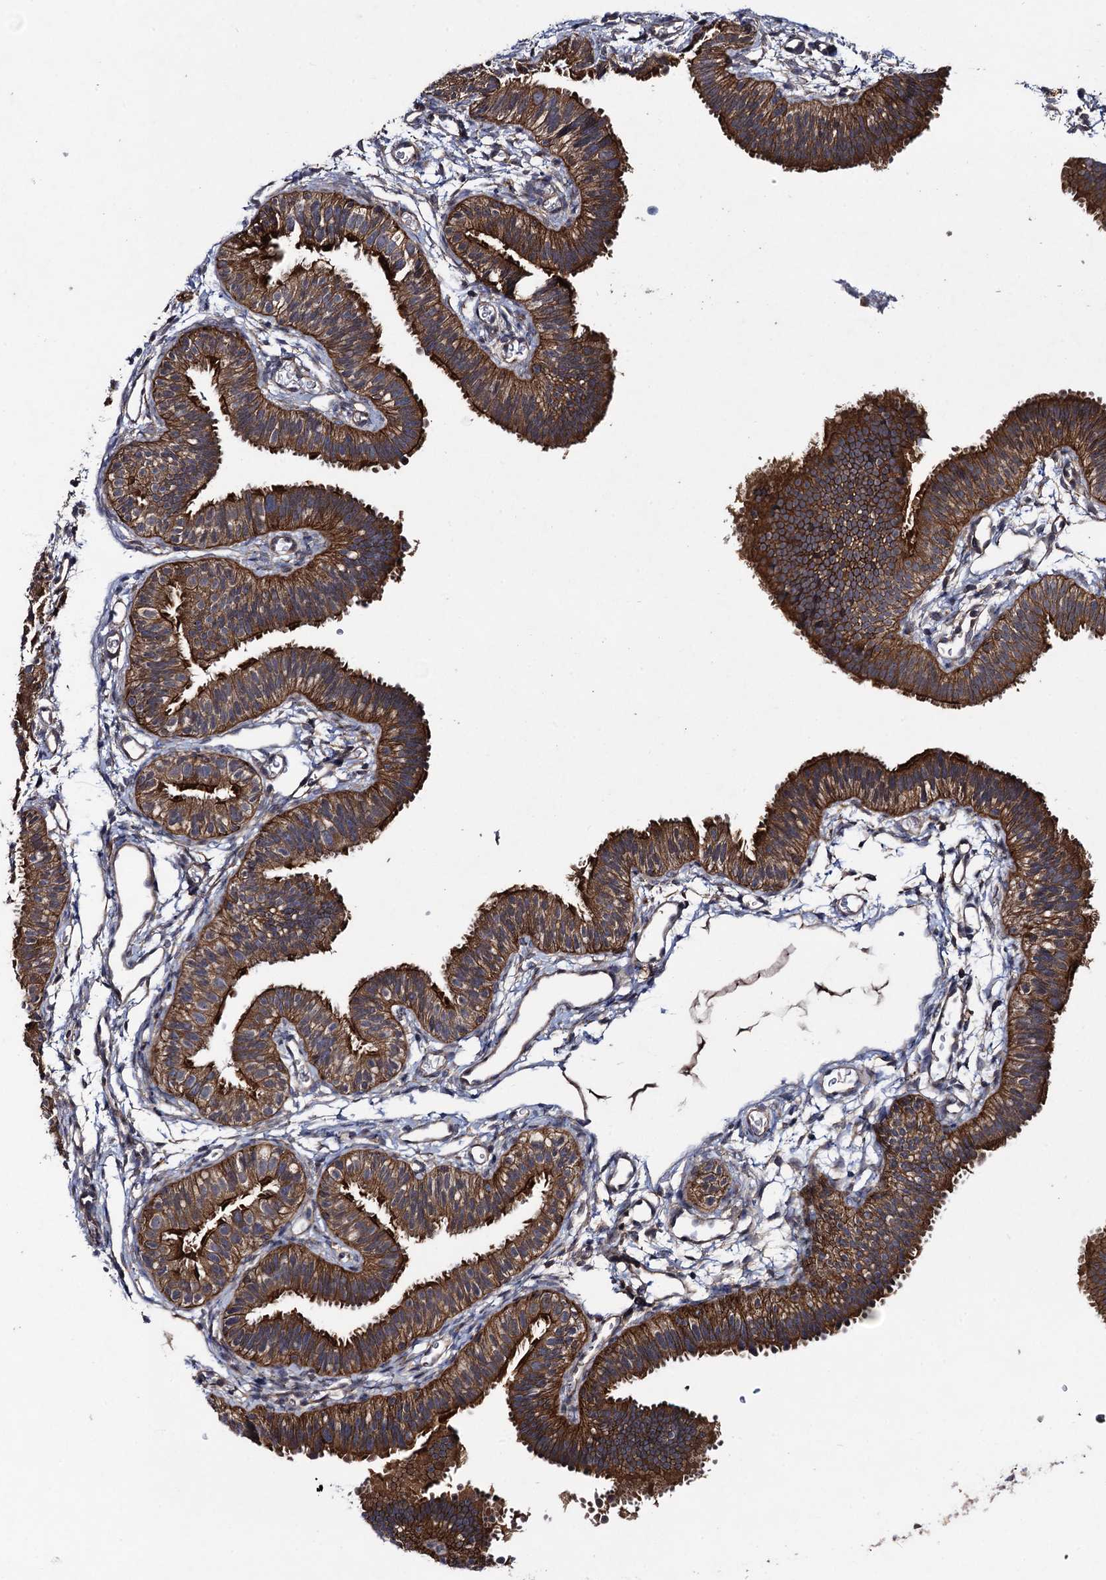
{"staining": {"intensity": "strong", "quantity": ">75%", "location": "cytoplasmic/membranous"}, "tissue": "fallopian tube", "cell_type": "Glandular cells", "image_type": "normal", "snomed": [{"axis": "morphology", "description": "Normal tissue, NOS"}, {"axis": "topography", "description": "Fallopian tube"}], "caption": "This histopathology image reveals immunohistochemistry (IHC) staining of benign human fallopian tube, with high strong cytoplasmic/membranous positivity in about >75% of glandular cells.", "gene": "HAUS1", "patient": {"sex": "female", "age": 35}}